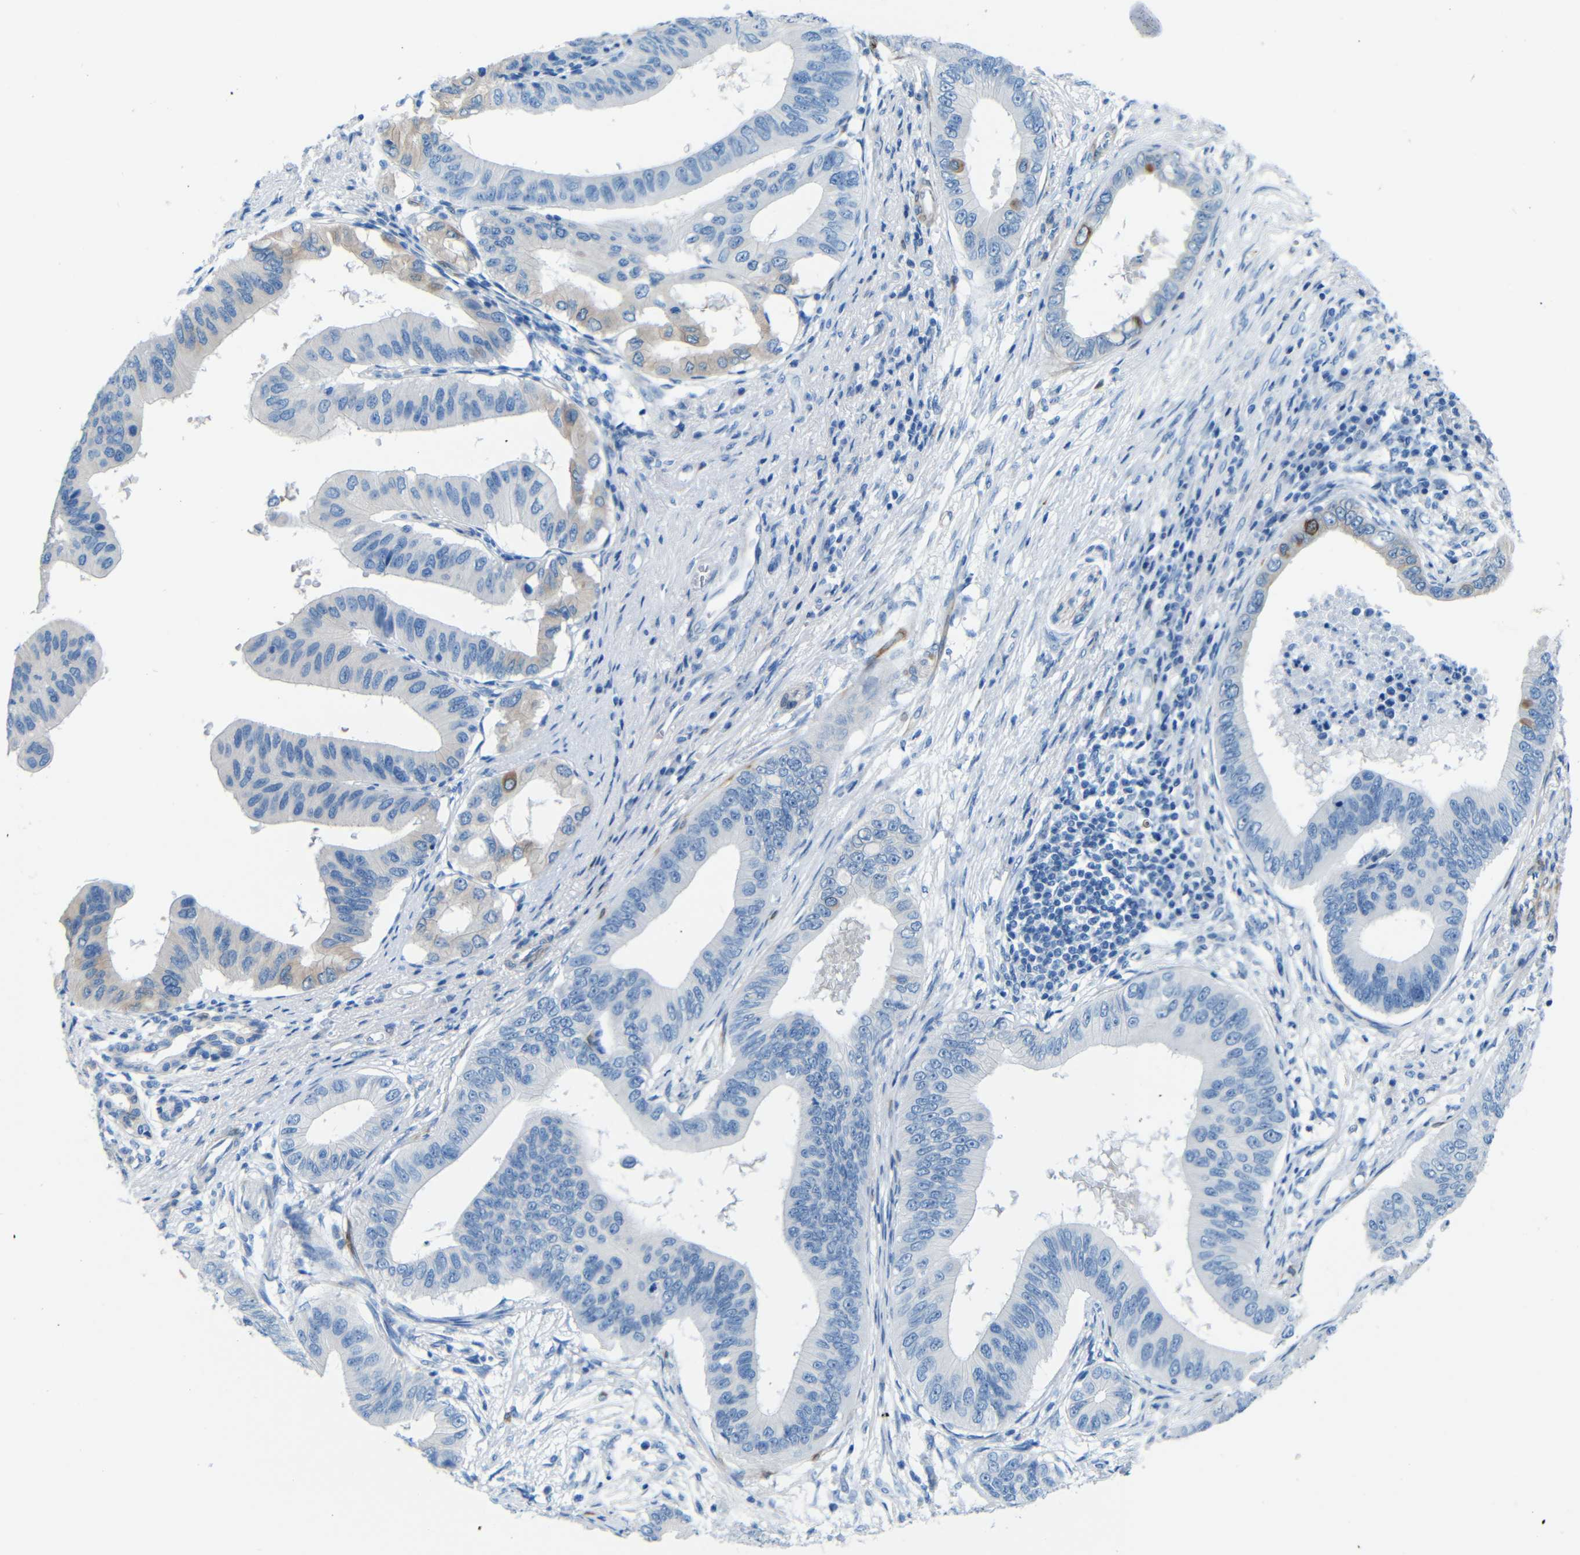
{"staining": {"intensity": "weak", "quantity": "<25%", "location": "cytoplasmic/membranous"}, "tissue": "pancreatic cancer", "cell_type": "Tumor cells", "image_type": "cancer", "snomed": [{"axis": "morphology", "description": "Adenocarcinoma, NOS"}, {"axis": "topography", "description": "Pancreas"}], "caption": "High magnification brightfield microscopy of pancreatic cancer stained with DAB (3,3'-diaminobenzidine) (brown) and counterstained with hematoxylin (blue): tumor cells show no significant staining.", "gene": "MAP2", "patient": {"sex": "male", "age": 77}}